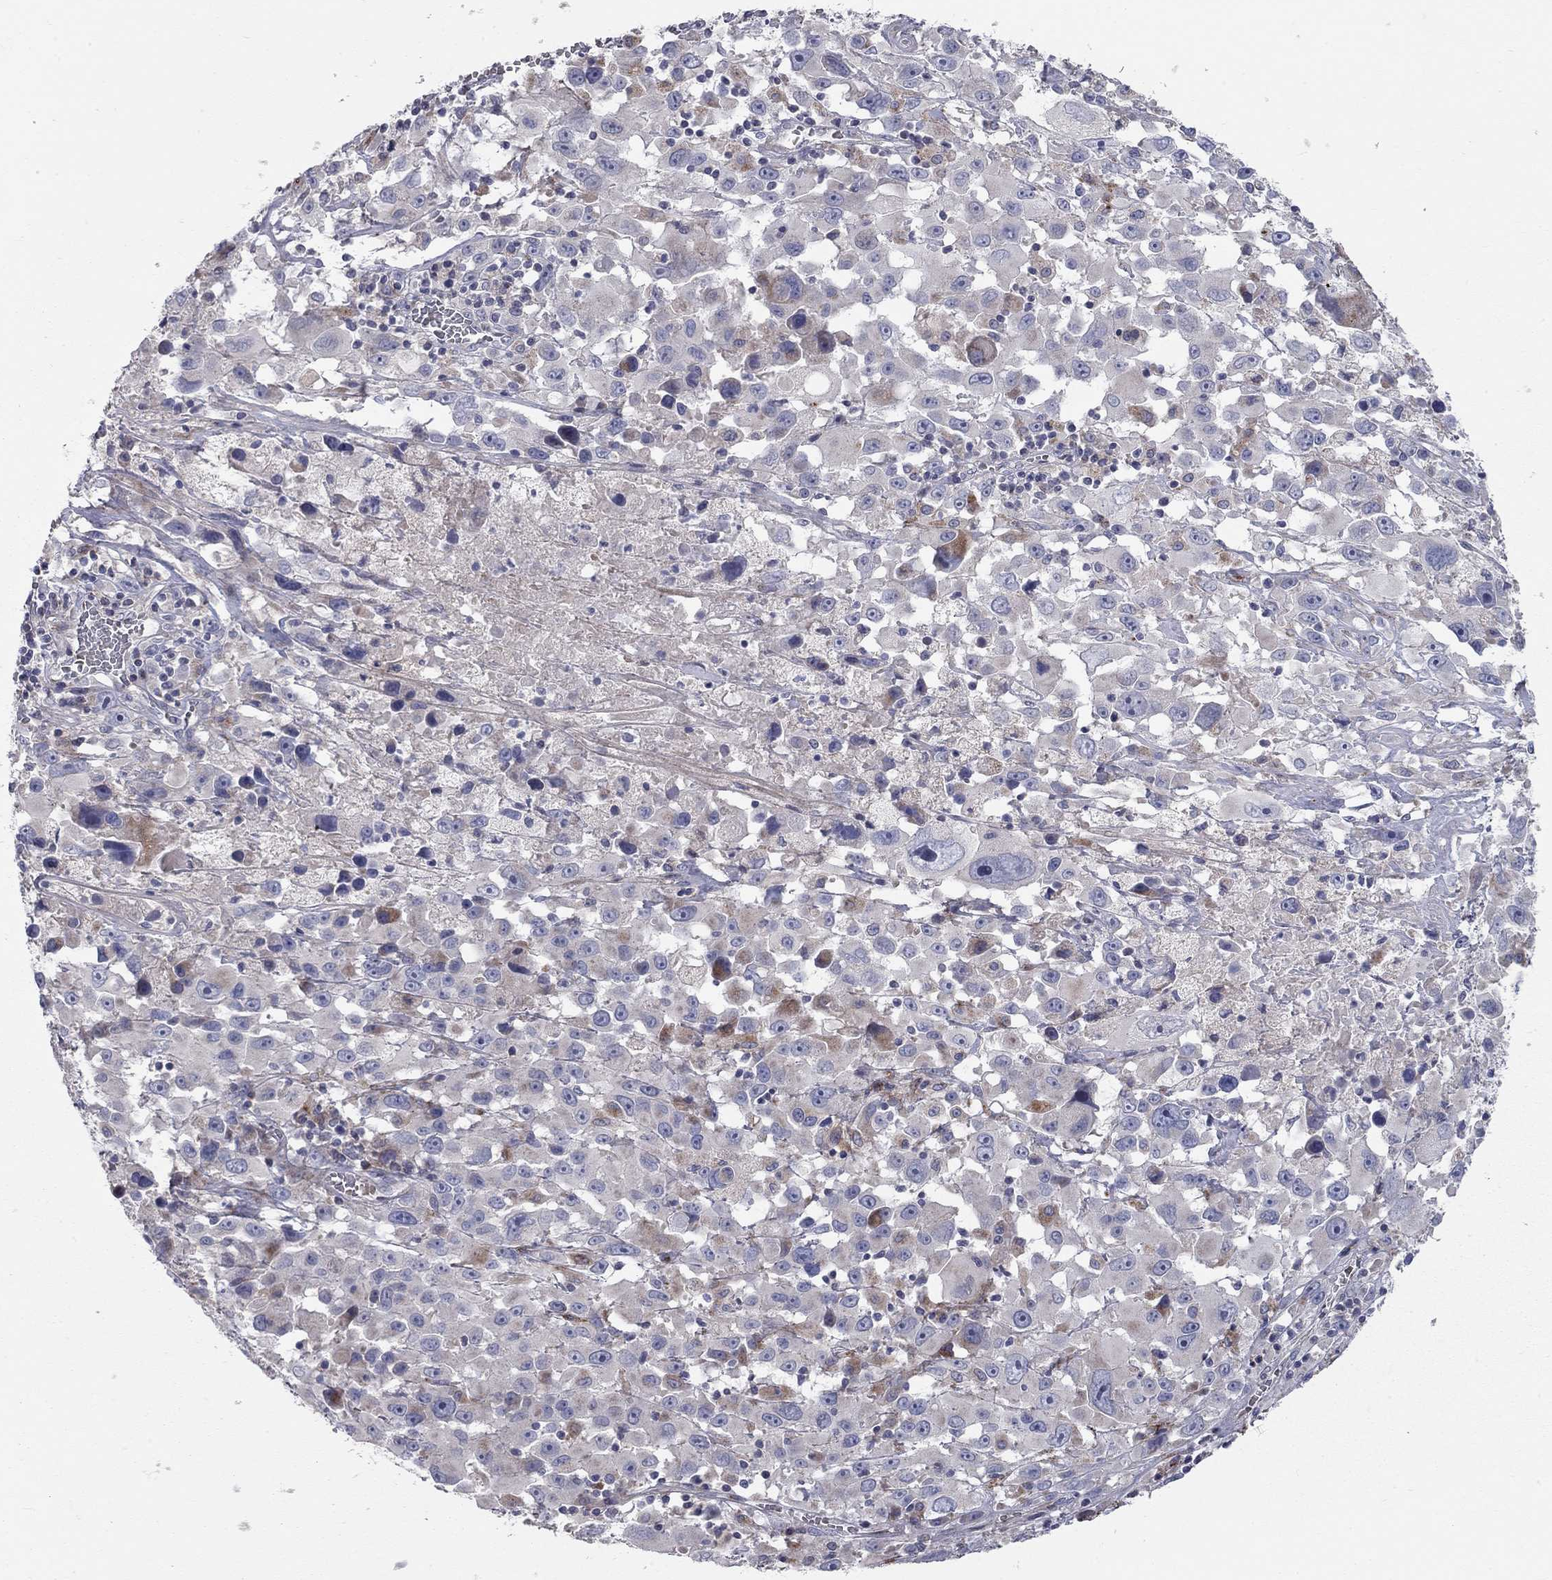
{"staining": {"intensity": "negative", "quantity": "none", "location": "none"}, "tissue": "melanoma", "cell_type": "Tumor cells", "image_type": "cancer", "snomed": [{"axis": "morphology", "description": "Malignant melanoma, Metastatic site"}, {"axis": "topography", "description": "Lymph node"}], "caption": "This is an immunohistochemistry micrograph of human malignant melanoma (metastatic site). There is no staining in tumor cells.", "gene": "KANSL1L", "patient": {"sex": "male", "age": 50}}